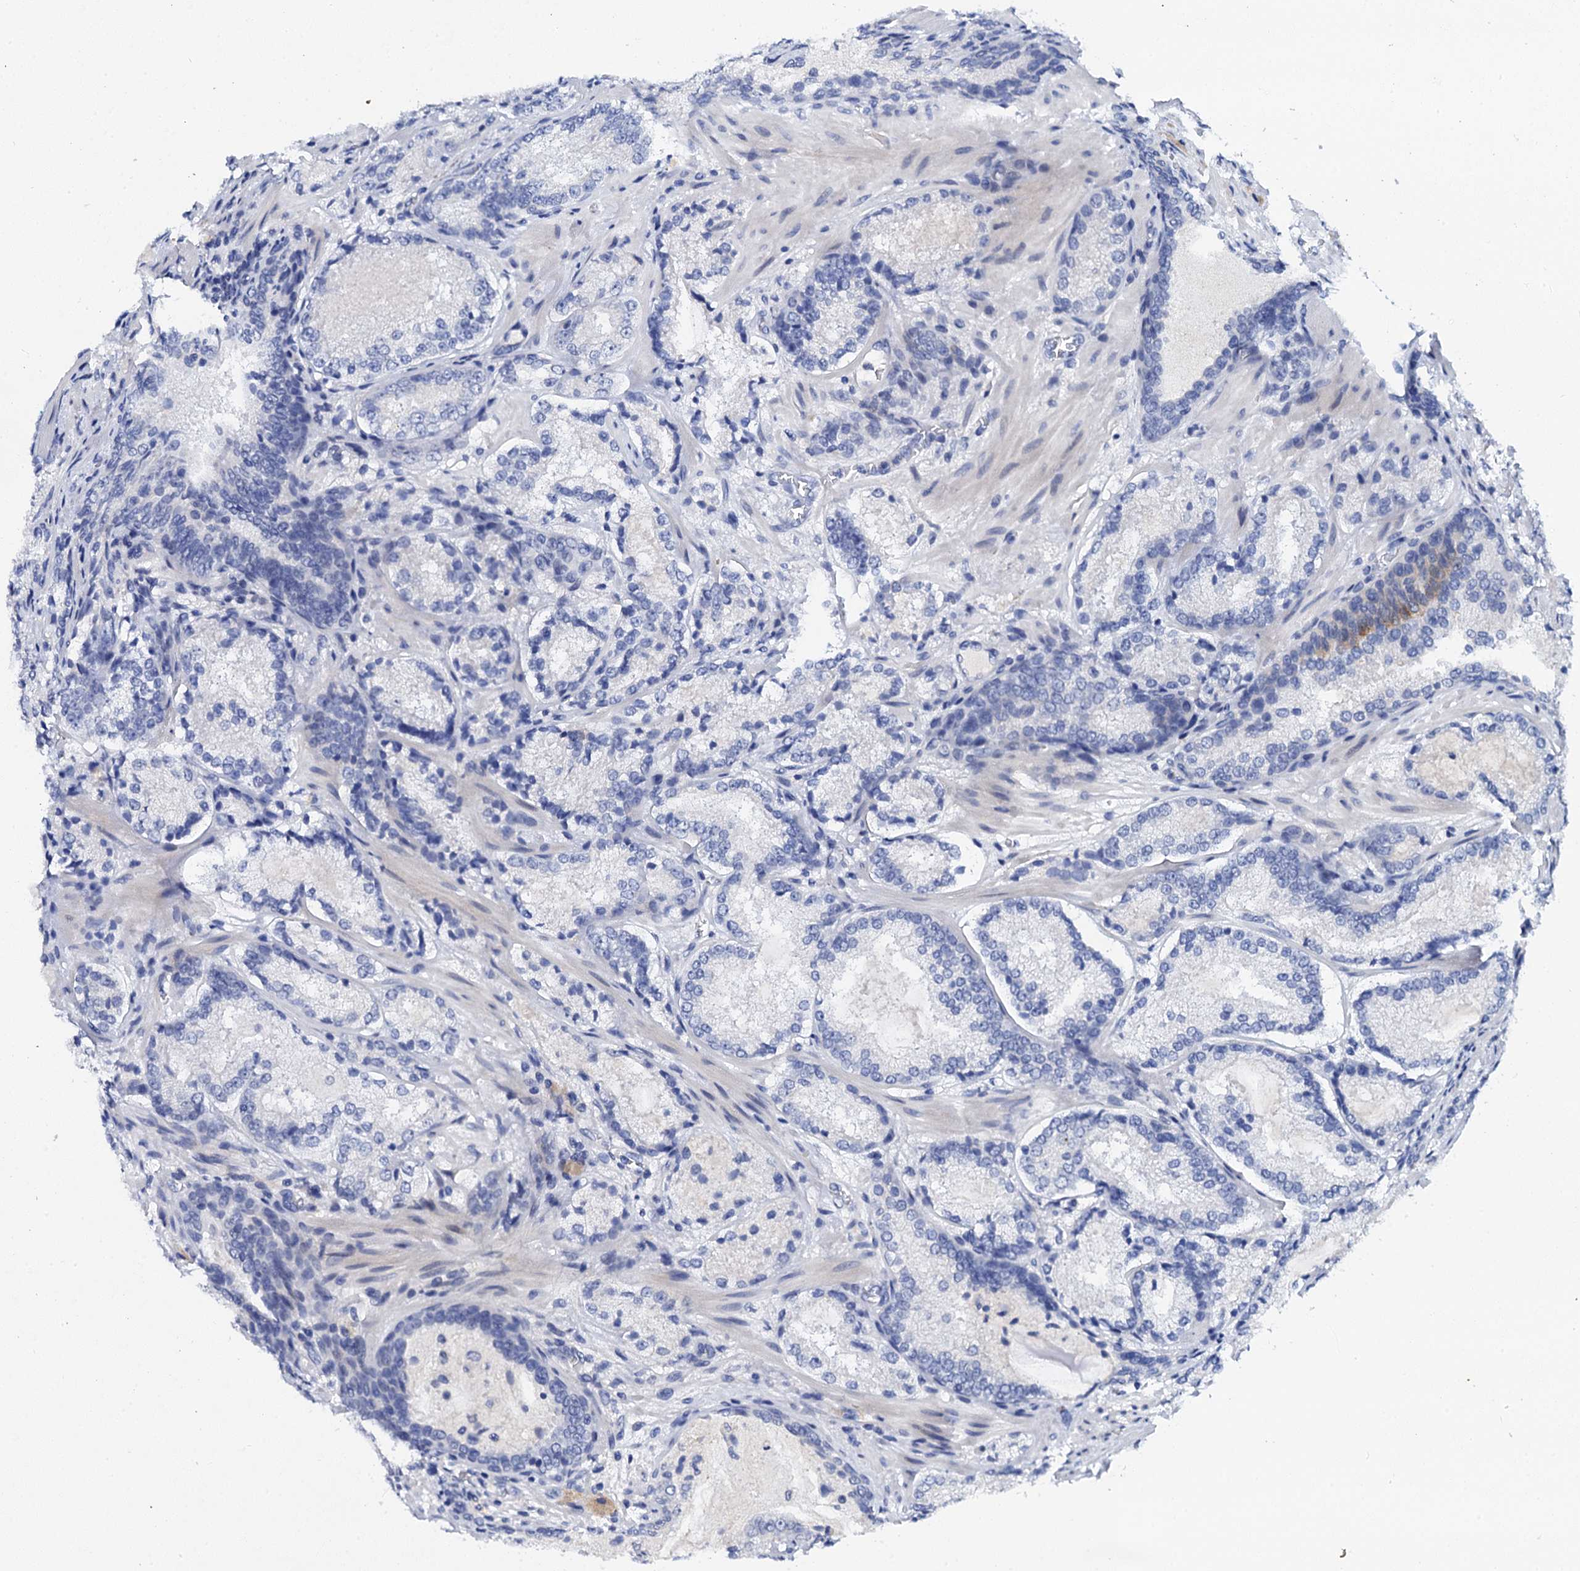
{"staining": {"intensity": "negative", "quantity": "none", "location": "none"}, "tissue": "prostate cancer", "cell_type": "Tumor cells", "image_type": "cancer", "snomed": [{"axis": "morphology", "description": "Adenocarcinoma, Low grade"}, {"axis": "topography", "description": "Prostate"}], "caption": "Immunohistochemistry (IHC) micrograph of neoplastic tissue: low-grade adenocarcinoma (prostate) stained with DAB (3,3'-diaminobenzidine) demonstrates no significant protein staining in tumor cells. Nuclei are stained in blue.", "gene": "LYPD3", "patient": {"sex": "male", "age": 74}}